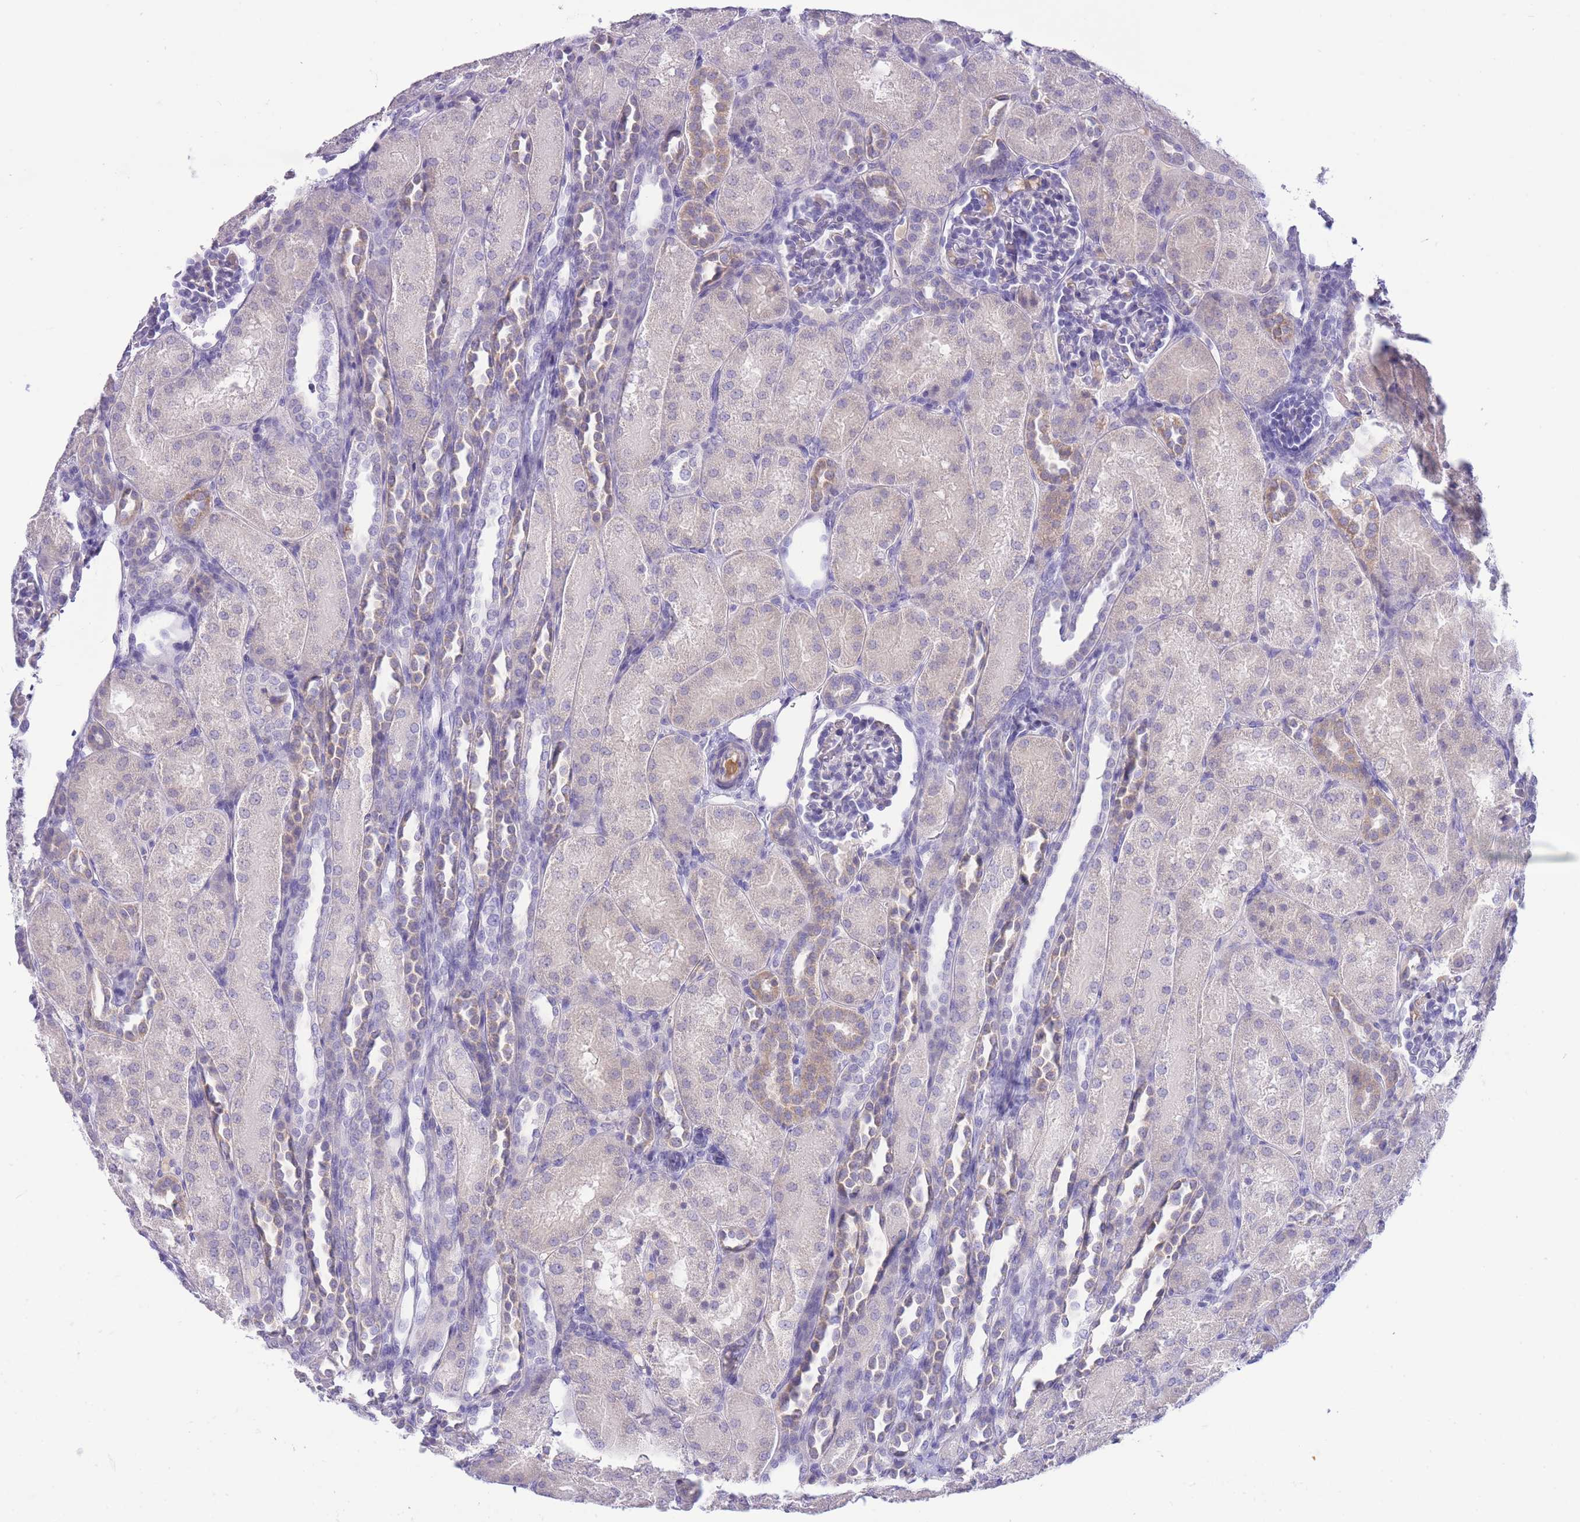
{"staining": {"intensity": "negative", "quantity": "none", "location": "none"}, "tissue": "kidney", "cell_type": "Cells in glomeruli", "image_type": "normal", "snomed": [{"axis": "morphology", "description": "Normal tissue, NOS"}, {"axis": "topography", "description": "Kidney"}], "caption": "IHC of normal kidney demonstrates no expression in cells in glomeruli. Brightfield microscopy of IHC stained with DAB (3,3'-diaminobenzidine) (brown) and hematoxylin (blue), captured at high magnification.", "gene": "ASAP3", "patient": {"sex": "male", "age": 1}}